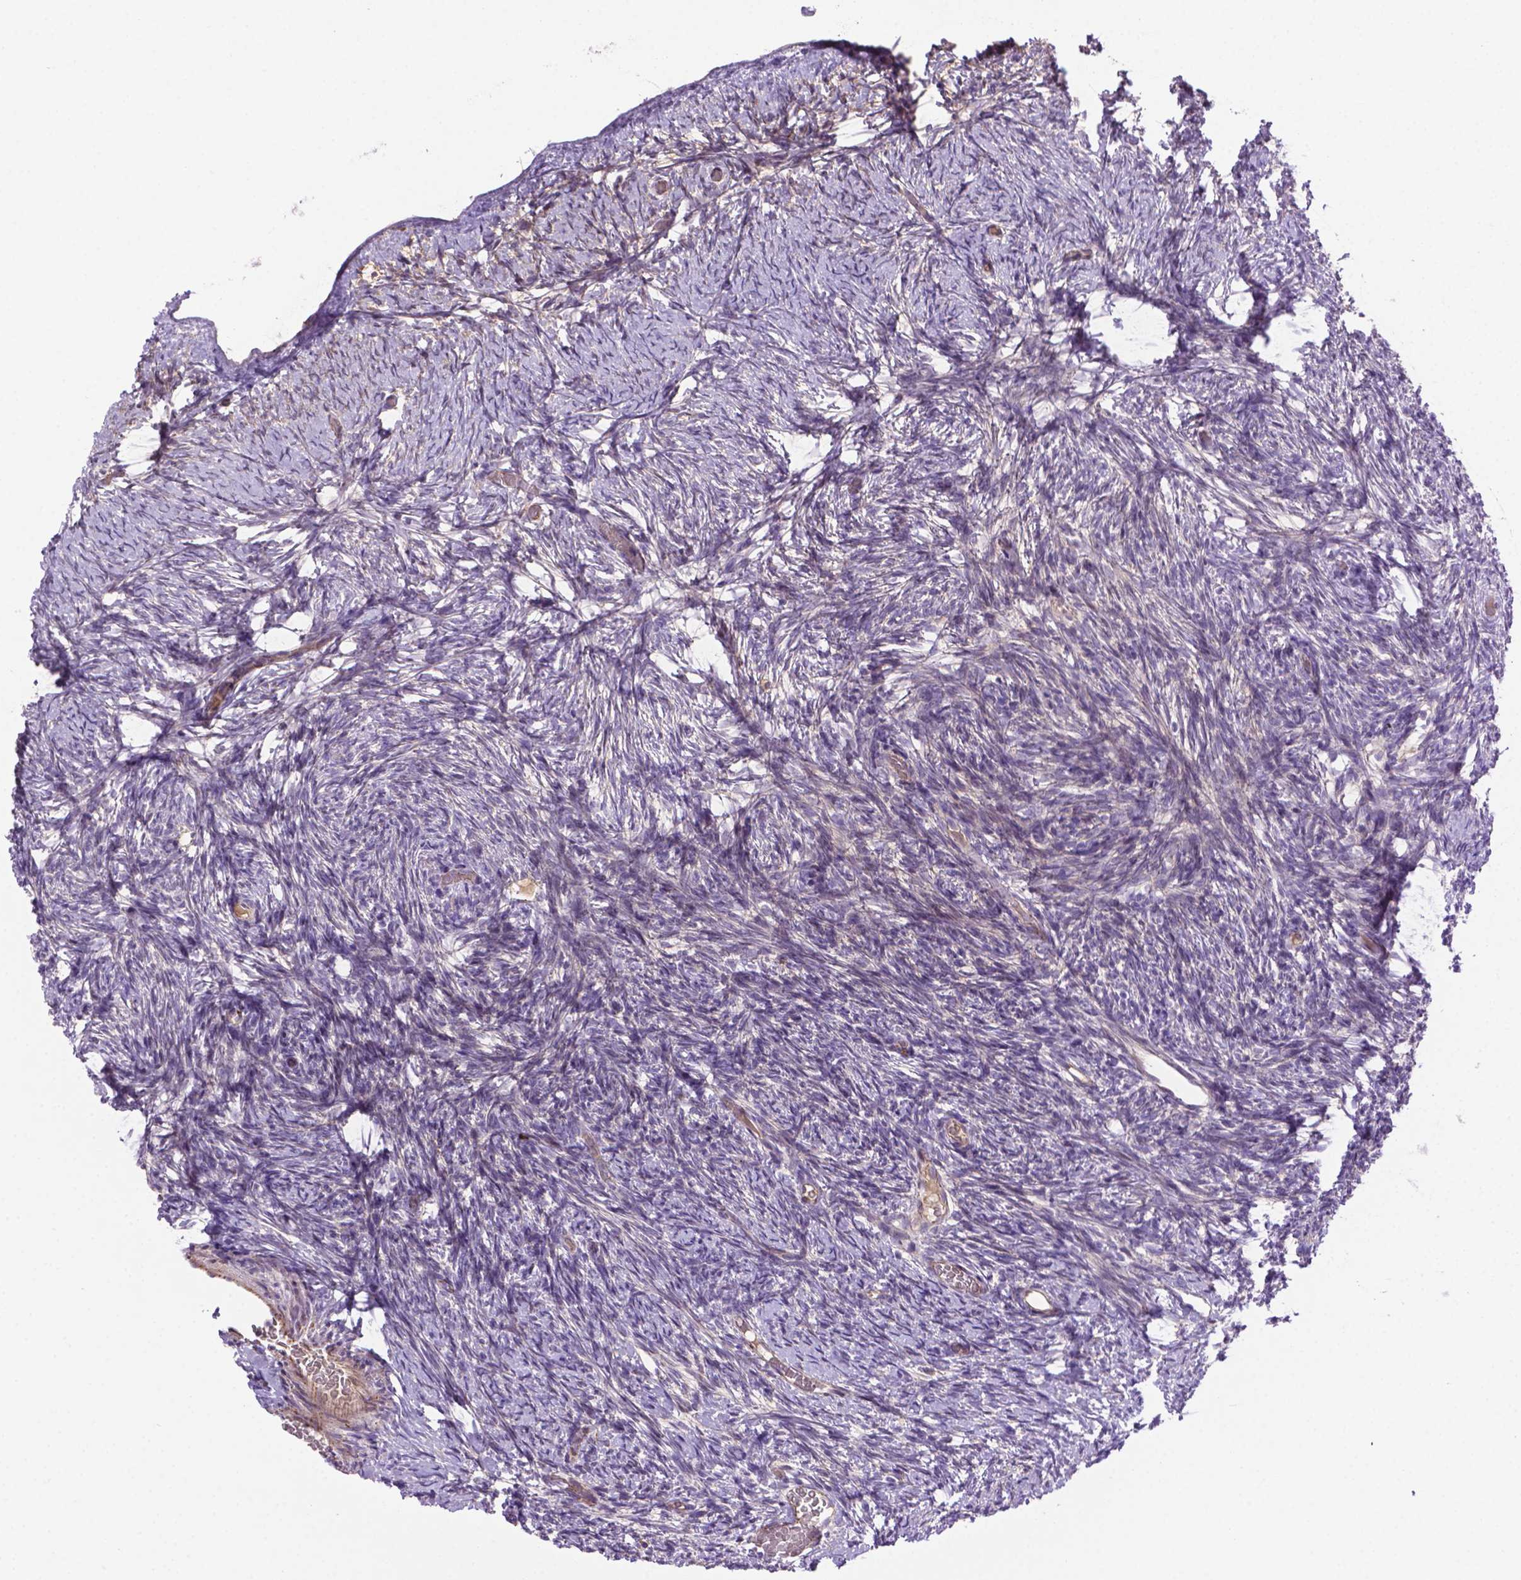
{"staining": {"intensity": "negative", "quantity": "none", "location": "none"}, "tissue": "ovary", "cell_type": "Follicle cells", "image_type": "normal", "snomed": [{"axis": "morphology", "description": "Normal tissue, NOS"}, {"axis": "topography", "description": "Ovary"}], "caption": "Immunohistochemistry (IHC) image of normal ovary: ovary stained with DAB (3,3'-diaminobenzidine) shows no significant protein staining in follicle cells. Nuclei are stained in blue.", "gene": "CCER2", "patient": {"sex": "female", "age": 39}}